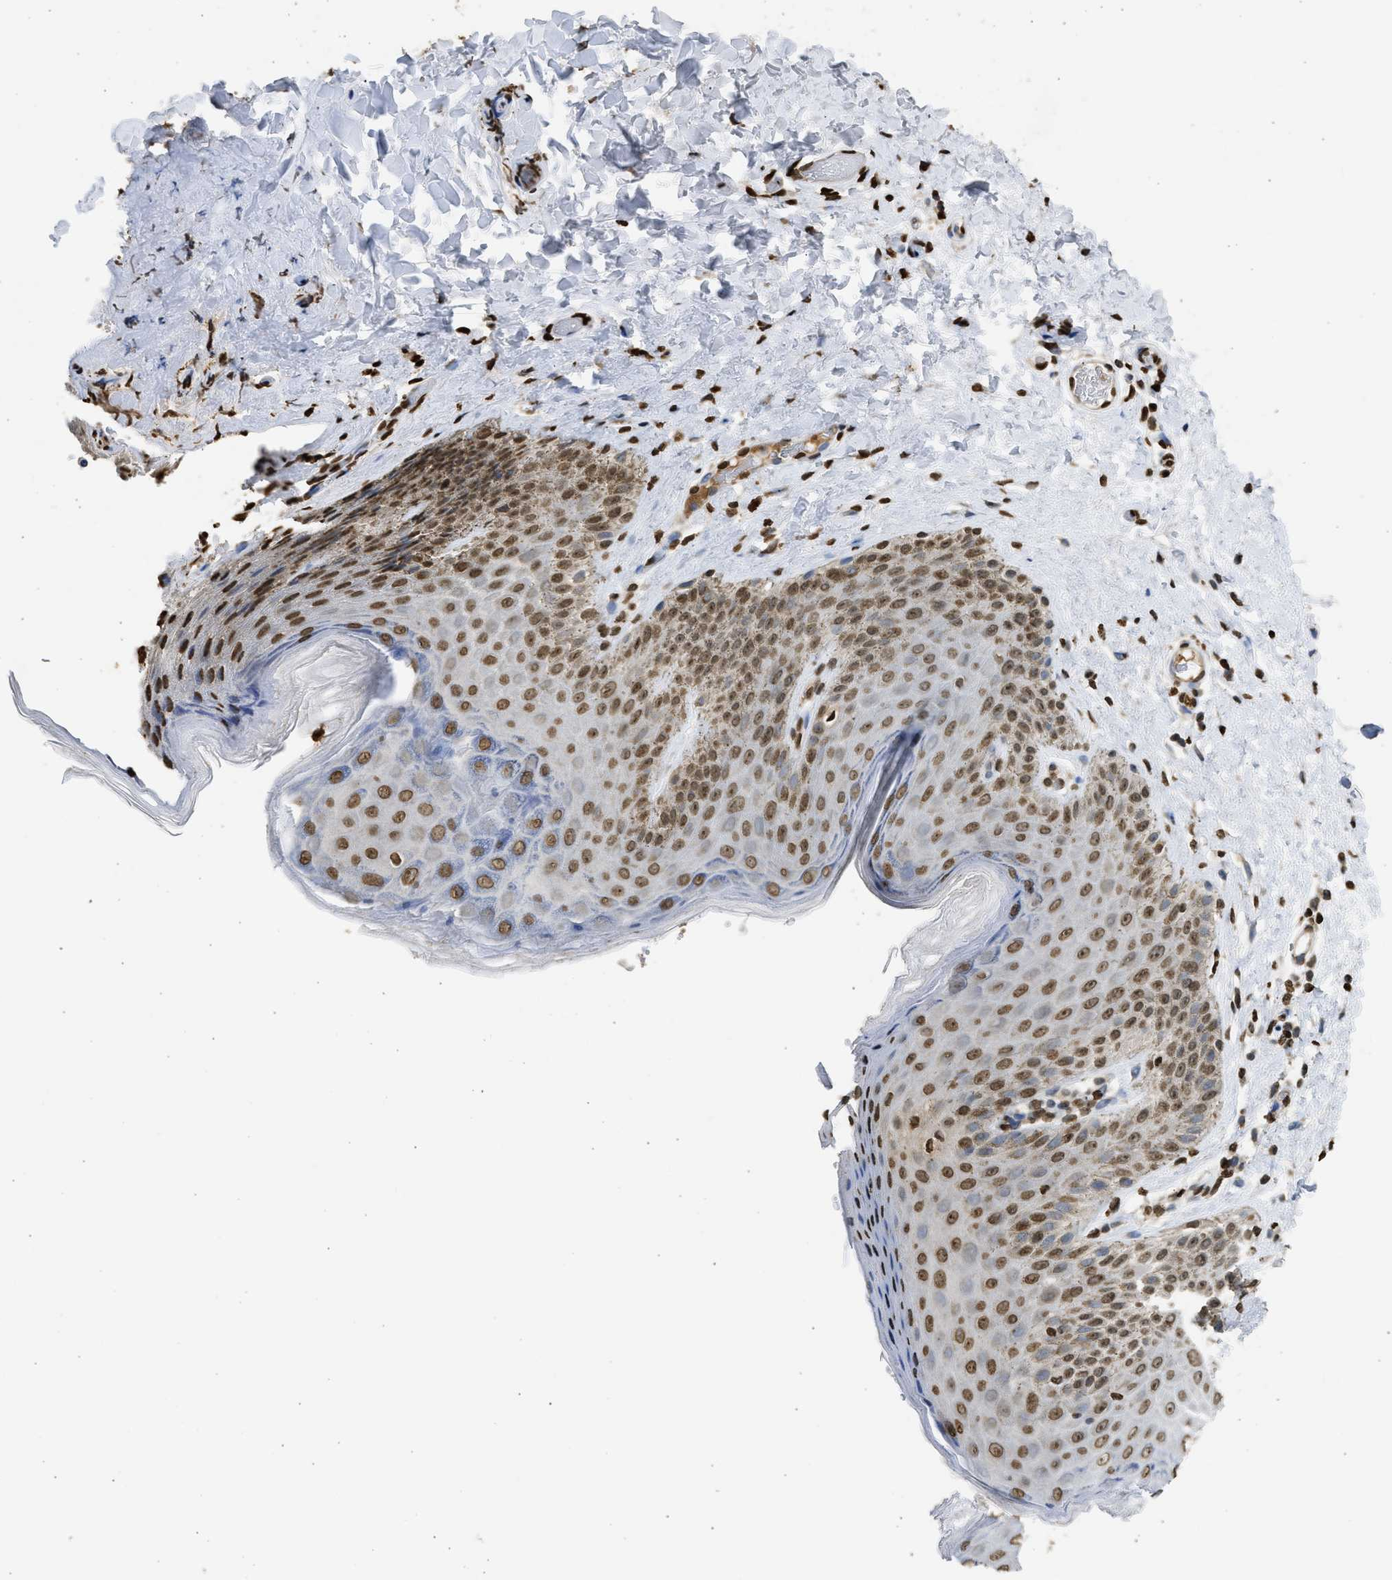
{"staining": {"intensity": "moderate", "quantity": ">75%", "location": "nuclear"}, "tissue": "skin", "cell_type": "Epidermal cells", "image_type": "normal", "snomed": [{"axis": "morphology", "description": "Normal tissue, NOS"}, {"axis": "topography", "description": "Anal"}], "caption": "Immunohistochemistry (IHC) of normal human skin exhibits medium levels of moderate nuclear positivity in about >75% of epidermal cells.", "gene": "RRAGC", "patient": {"sex": "male", "age": 44}}